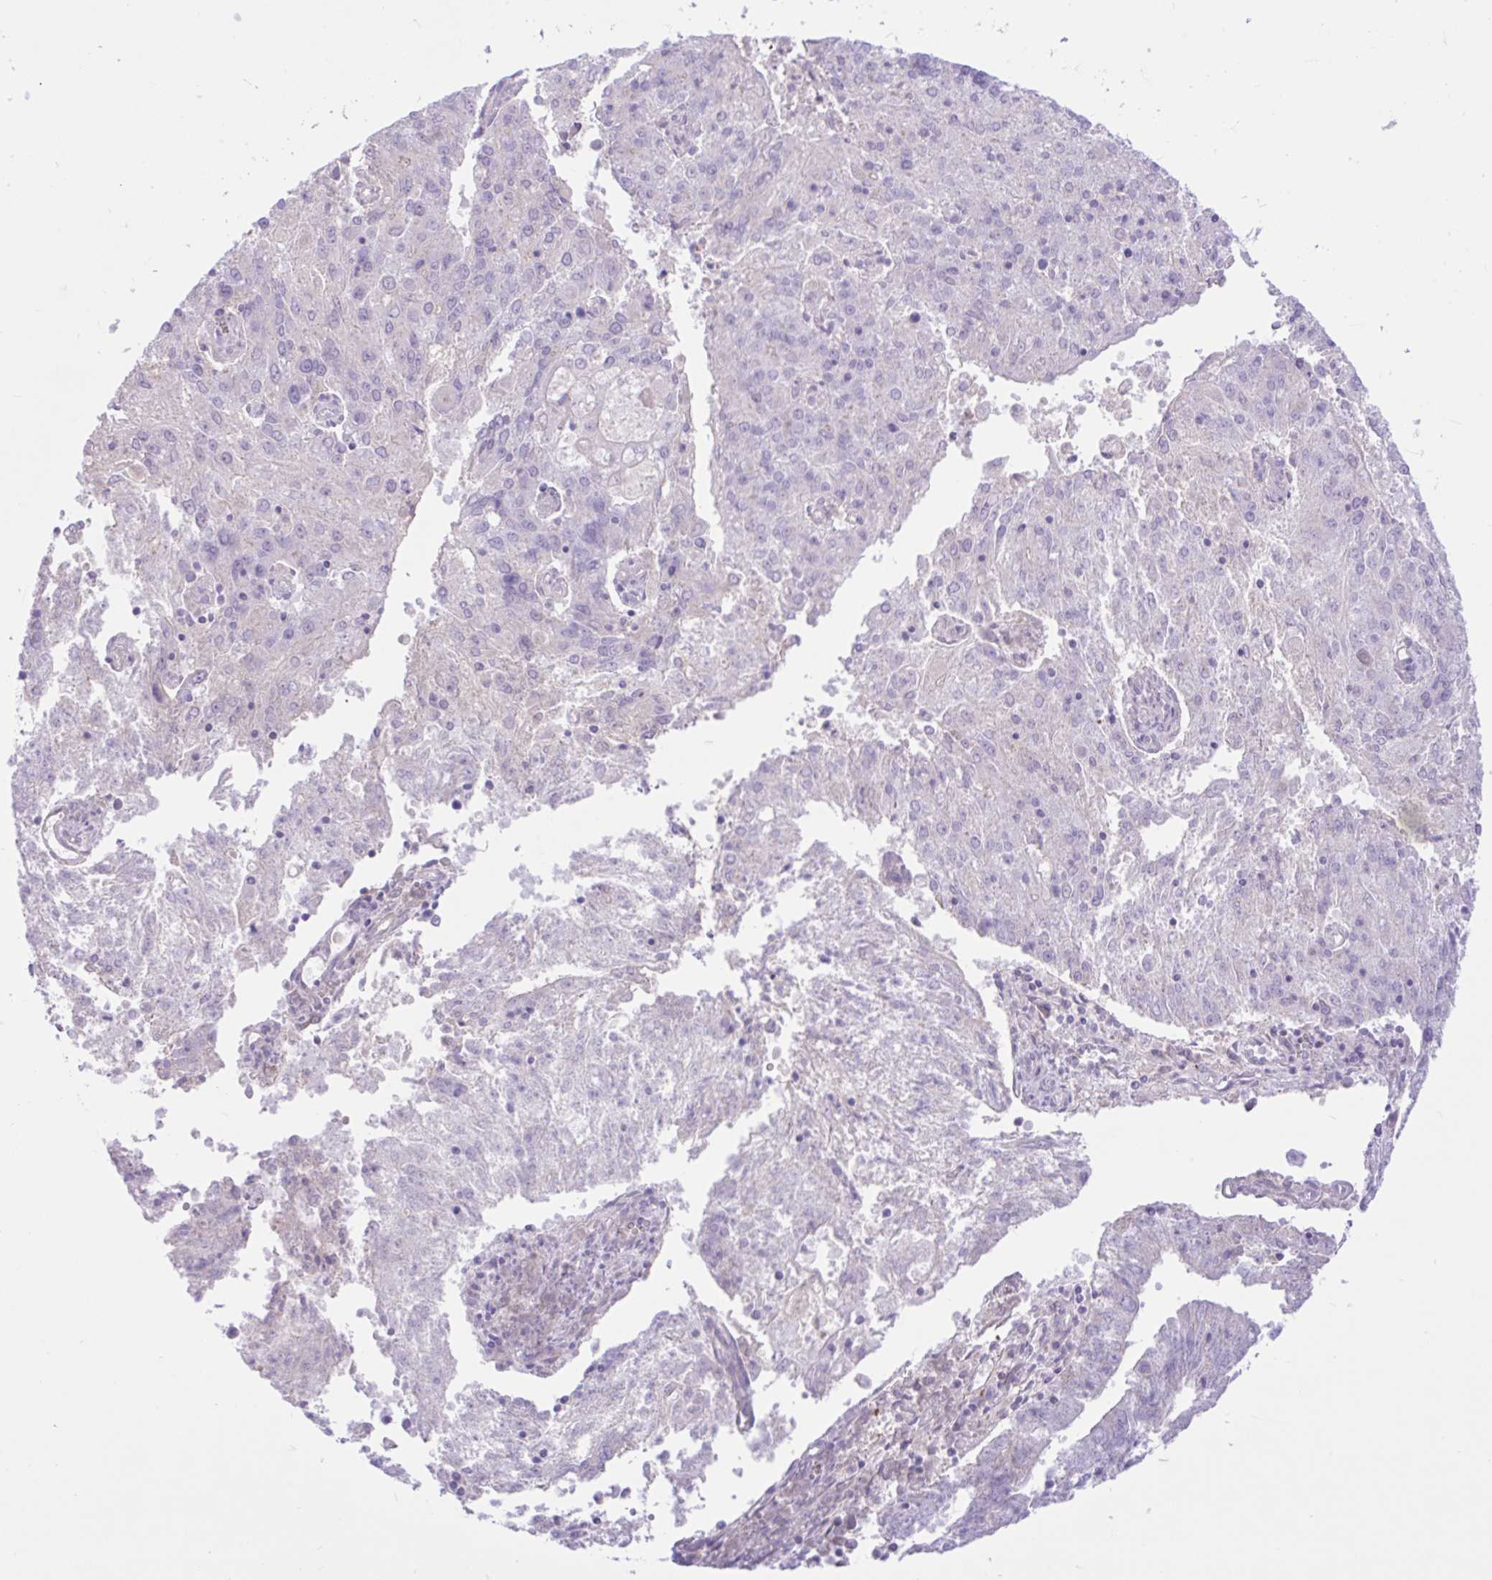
{"staining": {"intensity": "negative", "quantity": "none", "location": "none"}, "tissue": "endometrial cancer", "cell_type": "Tumor cells", "image_type": "cancer", "snomed": [{"axis": "morphology", "description": "Adenocarcinoma, NOS"}, {"axis": "topography", "description": "Endometrium"}], "caption": "This is a micrograph of IHC staining of endometrial cancer, which shows no staining in tumor cells.", "gene": "ZNF101", "patient": {"sex": "female", "age": 82}}